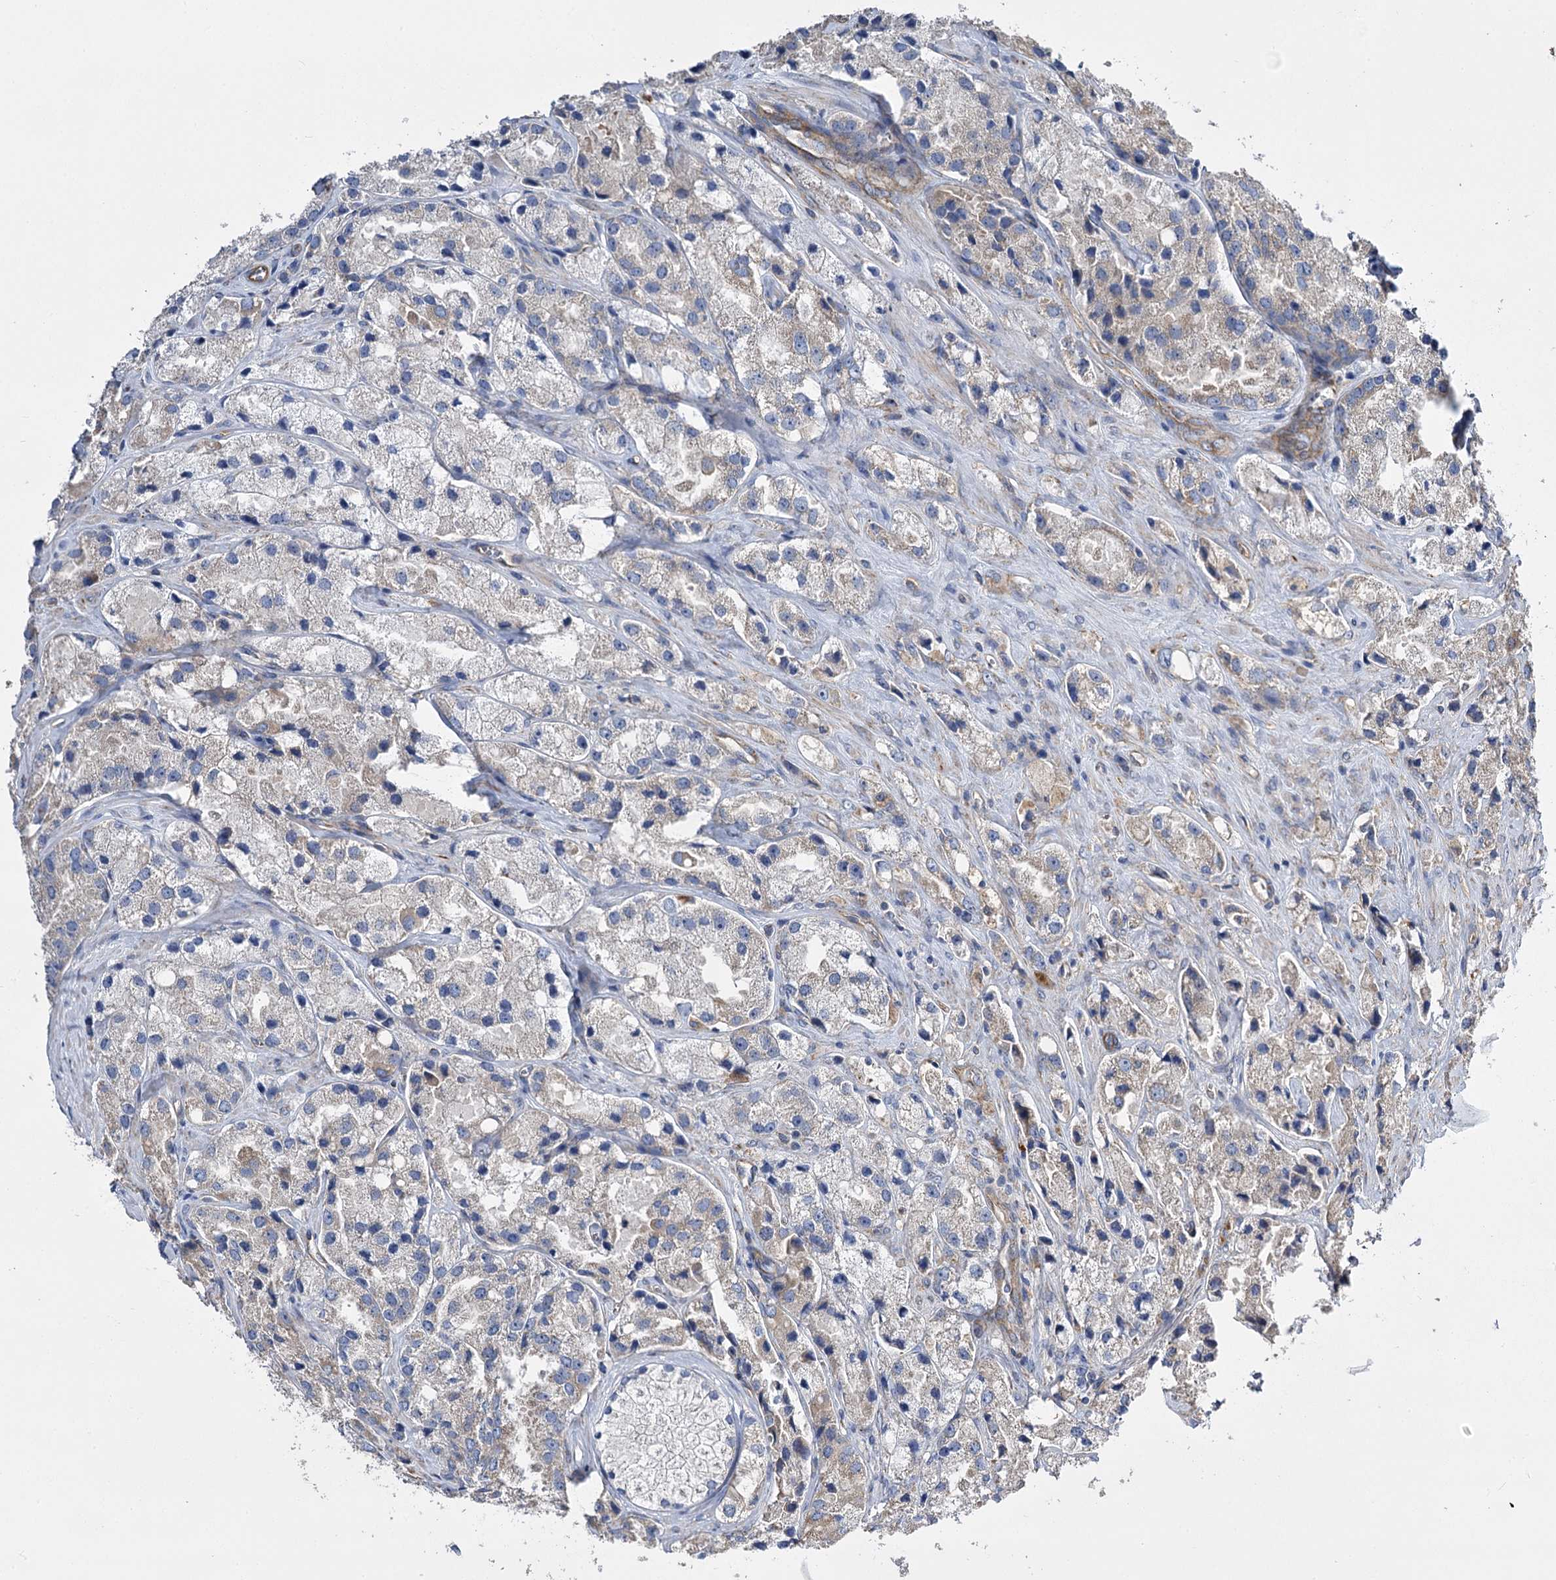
{"staining": {"intensity": "negative", "quantity": "none", "location": "none"}, "tissue": "prostate cancer", "cell_type": "Tumor cells", "image_type": "cancer", "snomed": [{"axis": "morphology", "description": "Adenocarcinoma, High grade"}, {"axis": "topography", "description": "Prostate"}], "caption": "Tumor cells are negative for protein expression in human prostate cancer.", "gene": "RMDN2", "patient": {"sex": "male", "age": 66}}